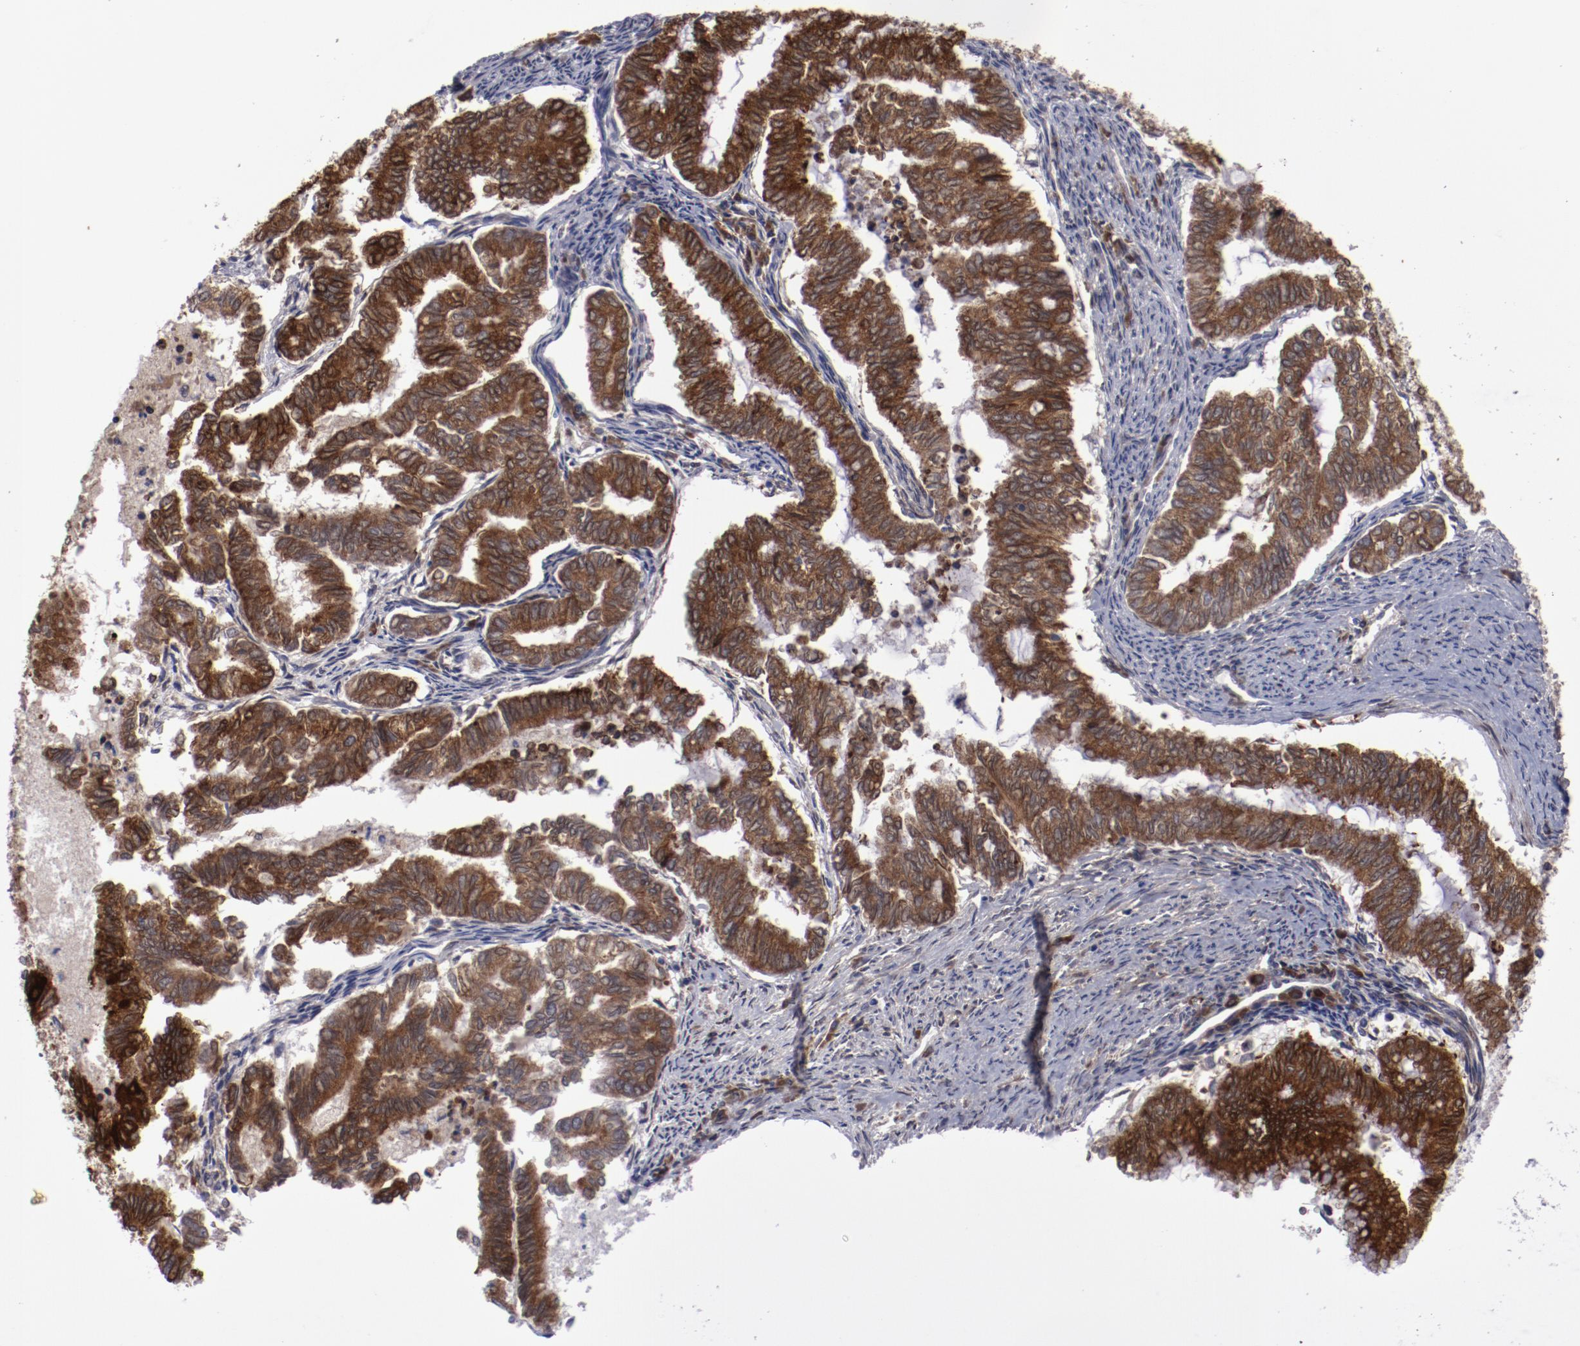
{"staining": {"intensity": "strong", "quantity": ">75%", "location": "cytoplasmic/membranous"}, "tissue": "endometrial cancer", "cell_type": "Tumor cells", "image_type": "cancer", "snomed": [{"axis": "morphology", "description": "Adenocarcinoma, NOS"}, {"axis": "topography", "description": "Endometrium"}], "caption": "Tumor cells show high levels of strong cytoplasmic/membranous positivity in approximately >75% of cells in human adenocarcinoma (endometrial). The staining is performed using DAB brown chromogen to label protein expression. The nuclei are counter-stained blue using hematoxylin.", "gene": "IL12A", "patient": {"sex": "female", "age": 79}}